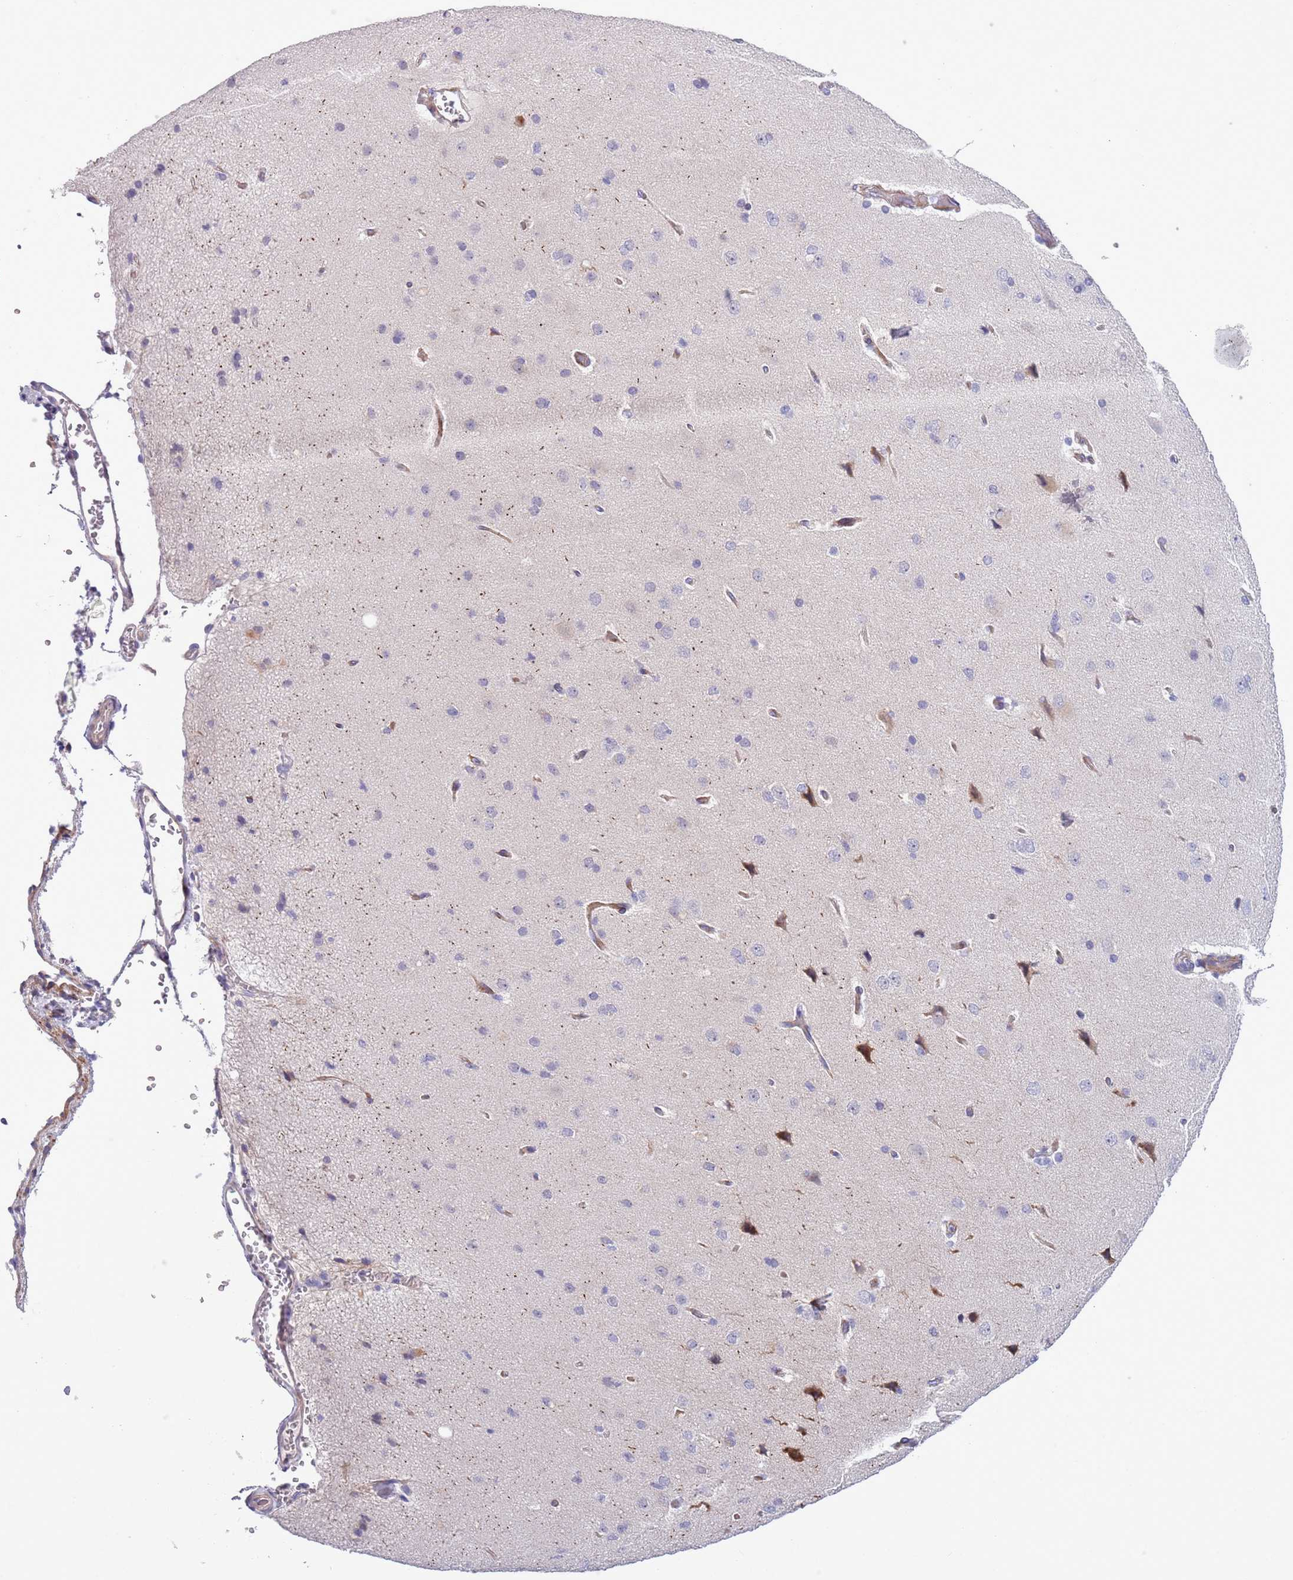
{"staining": {"intensity": "moderate", "quantity": ">75%", "location": "cytoplasmic/membranous"}, "tissue": "cerebral cortex", "cell_type": "Endothelial cells", "image_type": "normal", "snomed": [{"axis": "morphology", "description": "Normal tissue, NOS"}, {"axis": "topography", "description": "Cerebral cortex"}], "caption": "Cerebral cortex stained for a protein (brown) displays moderate cytoplasmic/membranous positive positivity in about >75% of endothelial cells.", "gene": "MRPL32", "patient": {"sex": "male", "age": 62}}